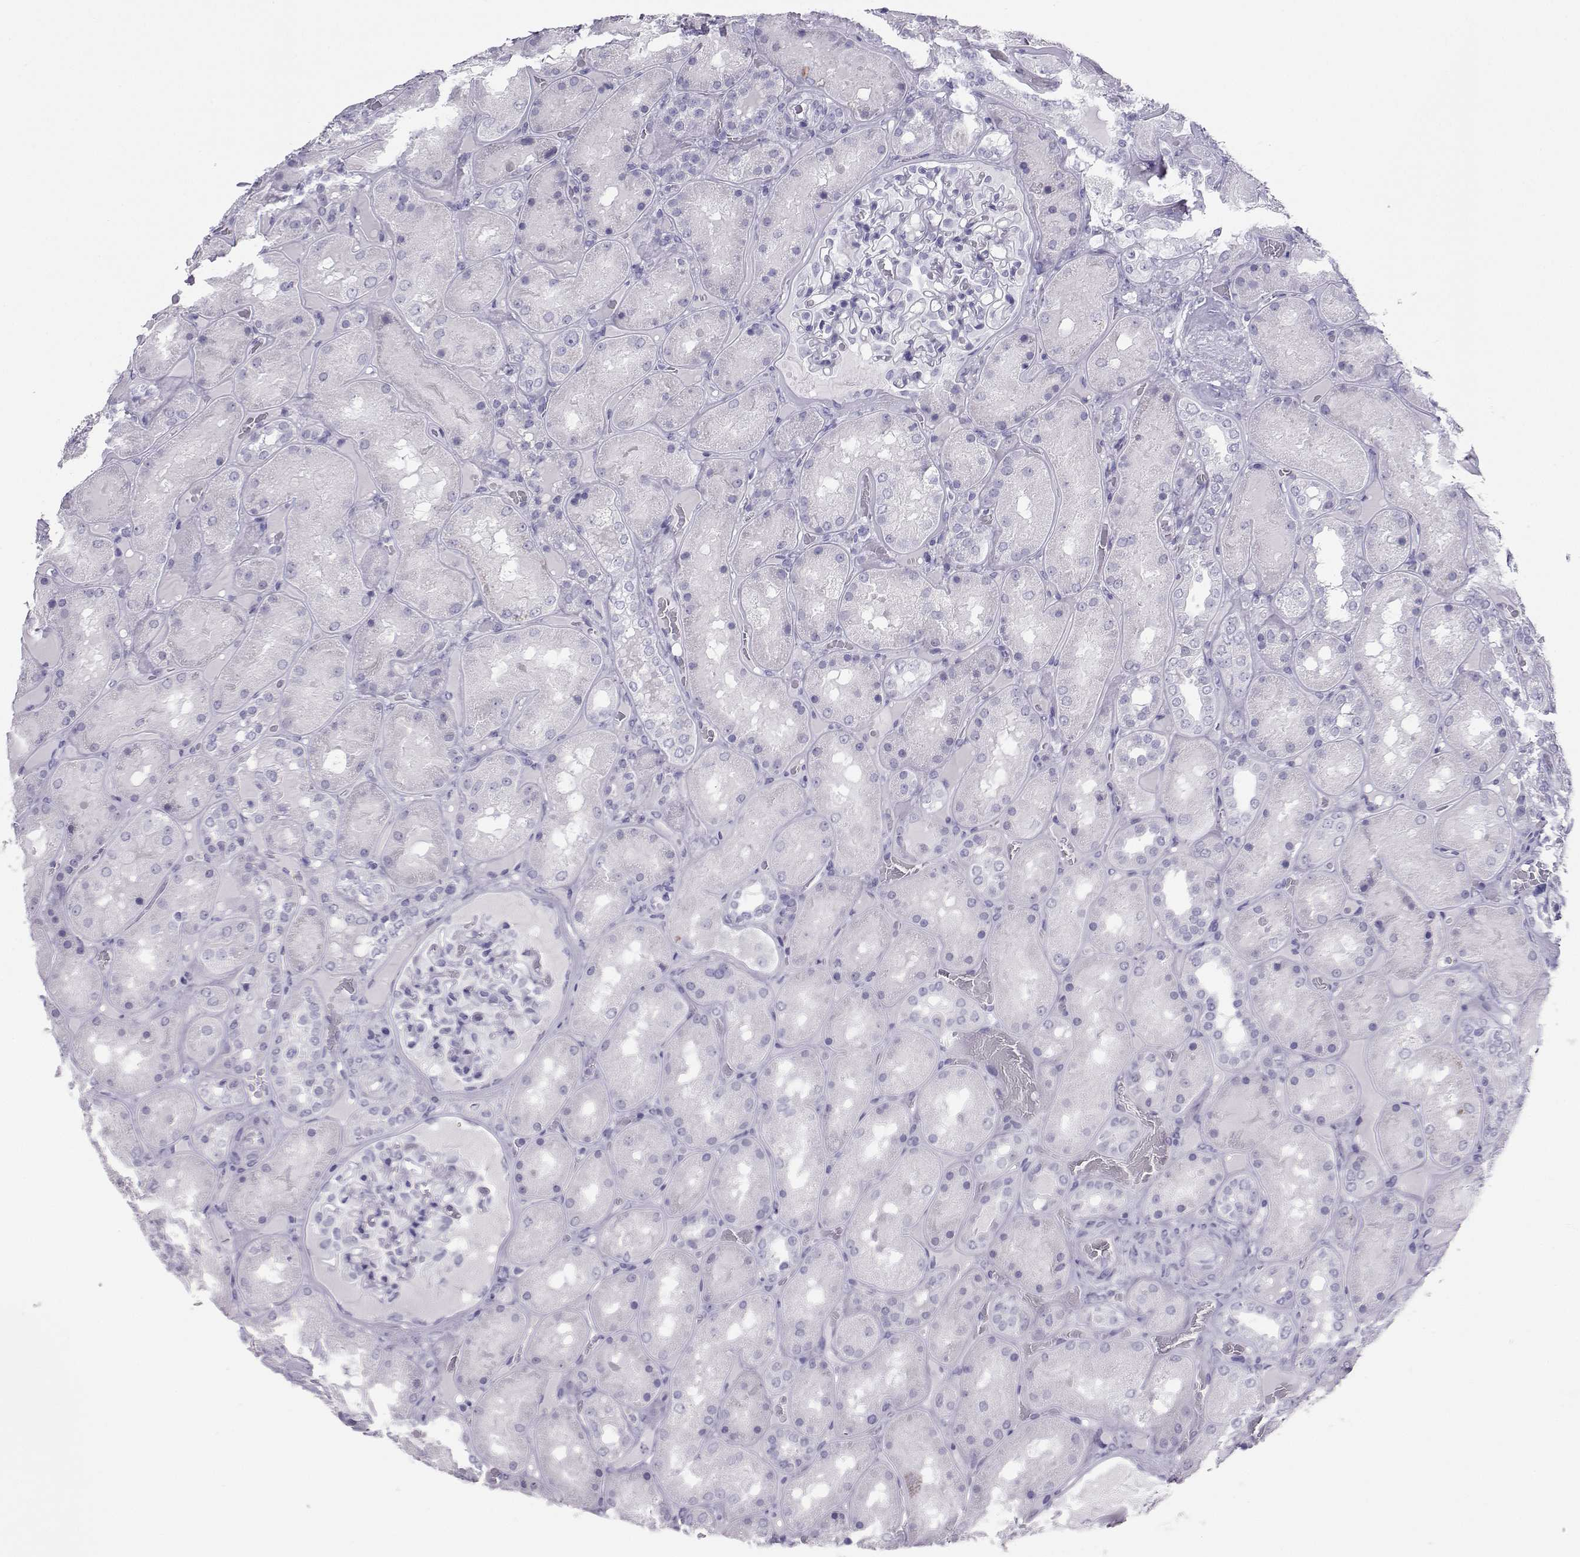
{"staining": {"intensity": "negative", "quantity": "none", "location": "none"}, "tissue": "kidney", "cell_type": "Cells in glomeruli", "image_type": "normal", "snomed": [{"axis": "morphology", "description": "Normal tissue, NOS"}, {"axis": "topography", "description": "Kidney"}], "caption": "A photomicrograph of human kidney is negative for staining in cells in glomeruli. Brightfield microscopy of immunohistochemistry (IHC) stained with DAB (3,3'-diaminobenzidine) (brown) and hematoxylin (blue), captured at high magnification.", "gene": "SST", "patient": {"sex": "male", "age": 73}}